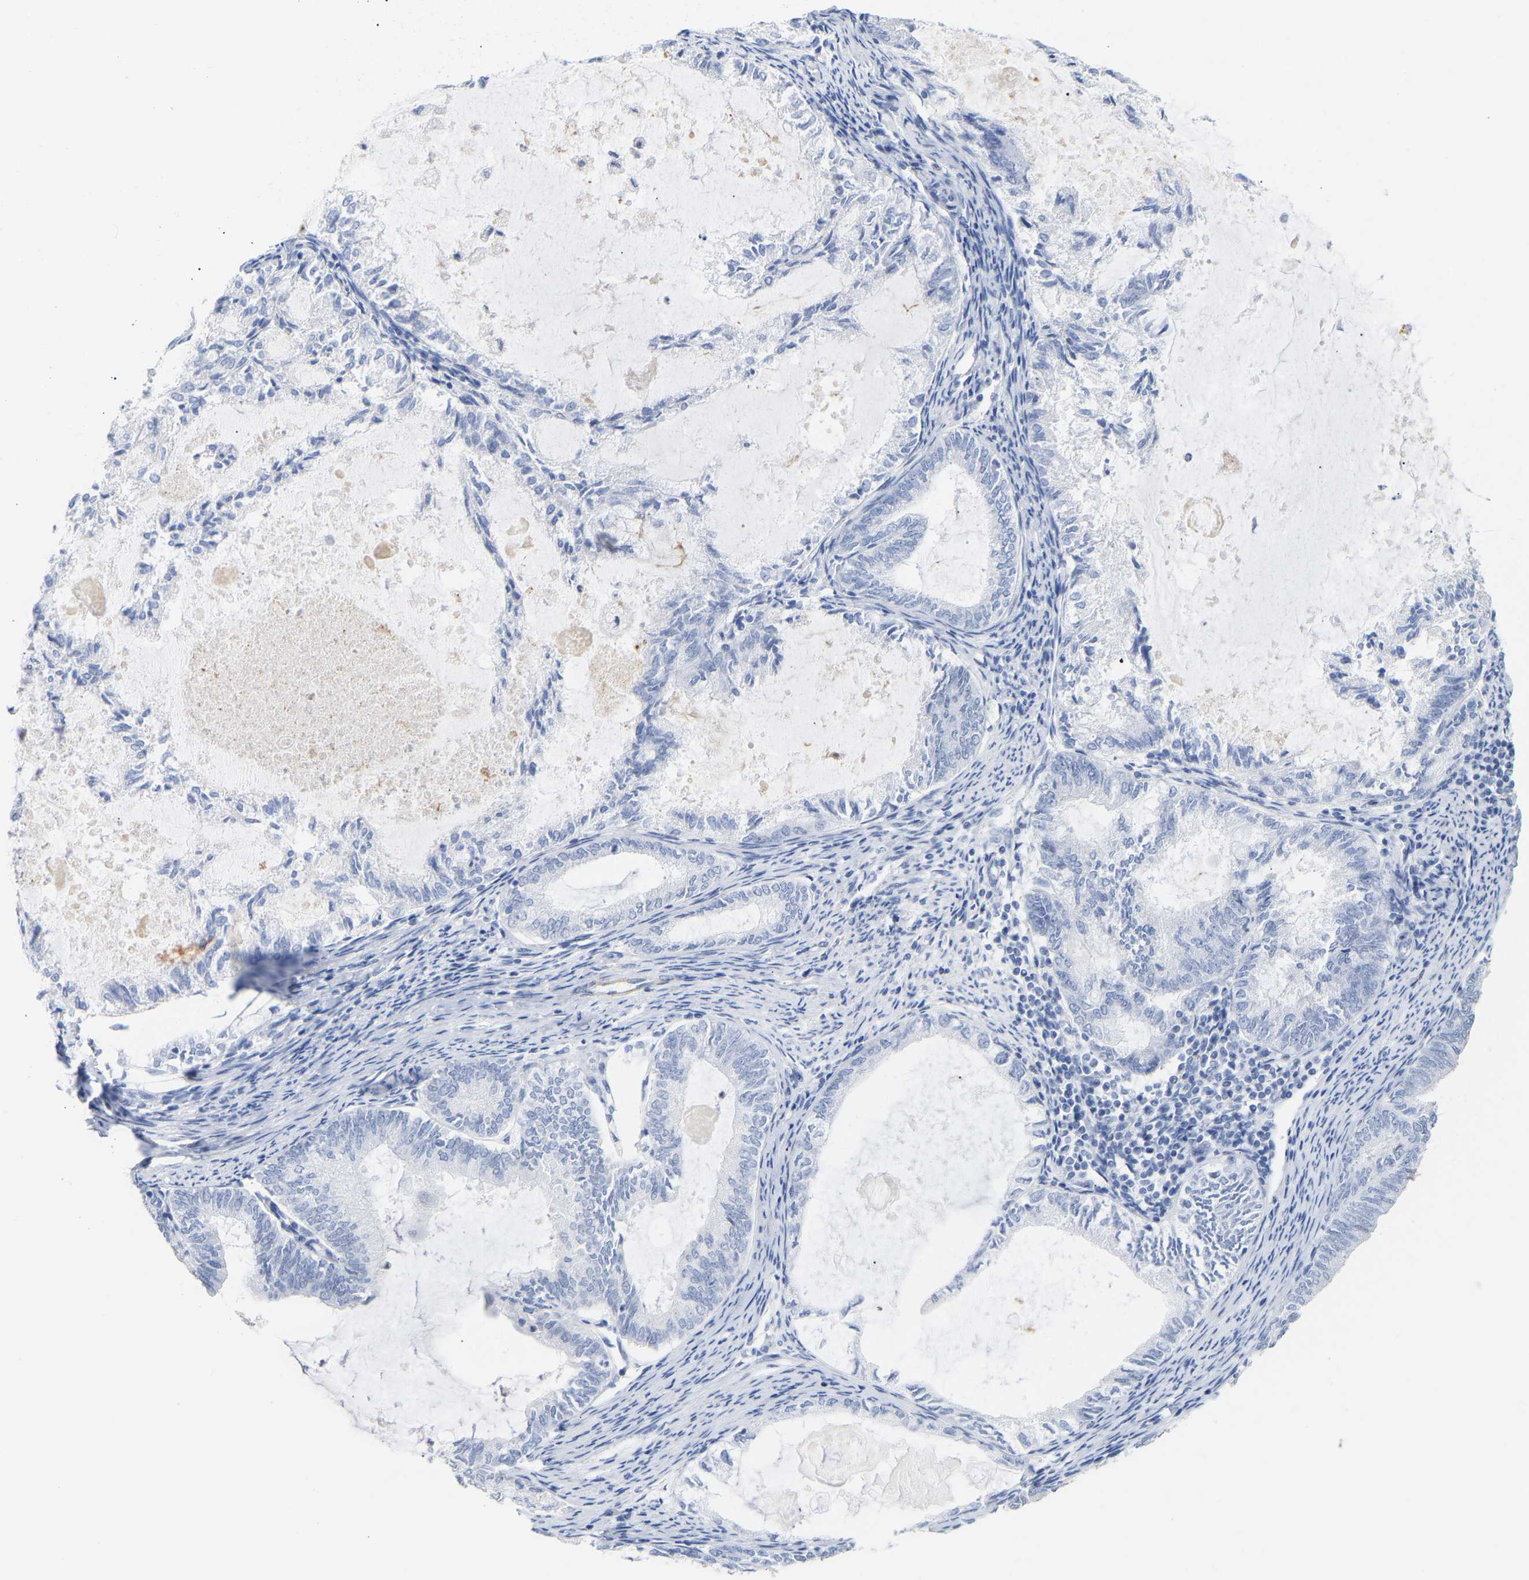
{"staining": {"intensity": "negative", "quantity": "none", "location": "none"}, "tissue": "endometrial cancer", "cell_type": "Tumor cells", "image_type": "cancer", "snomed": [{"axis": "morphology", "description": "Adenocarcinoma, NOS"}, {"axis": "topography", "description": "Endometrium"}], "caption": "High power microscopy micrograph of an IHC photomicrograph of adenocarcinoma (endometrial), revealing no significant positivity in tumor cells. (Stains: DAB immunohistochemistry with hematoxylin counter stain, Microscopy: brightfield microscopy at high magnification).", "gene": "AMPH", "patient": {"sex": "female", "age": 86}}